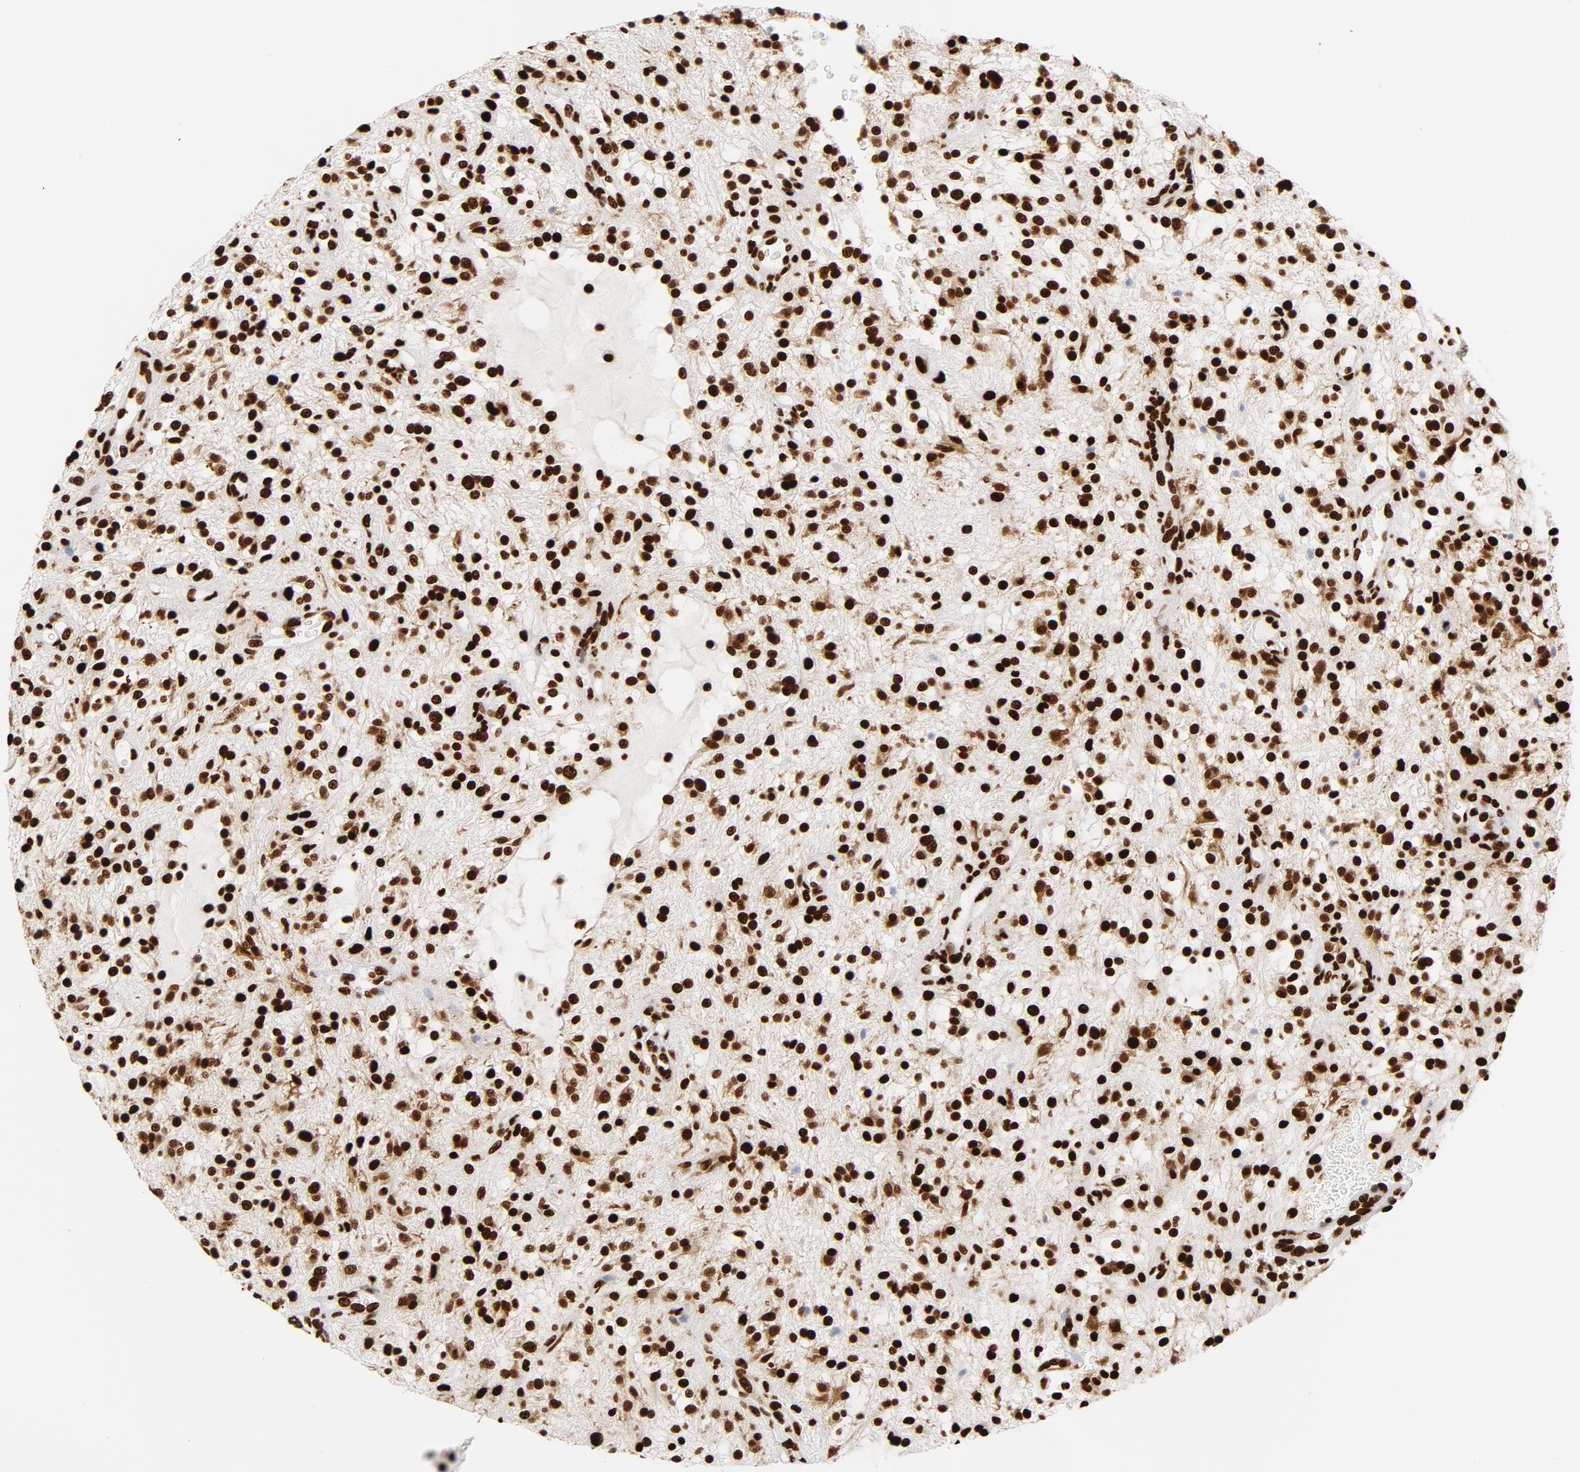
{"staining": {"intensity": "strong", "quantity": ">75%", "location": "nuclear"}, "tissue": "glioma", "cell_type": "Tumor cells", "image_type": "cancer", "snomed": [{"axis": "morphology", "description": "Glioma, malignant, NOS"}, {"axis": "topography", "description": "Cerebellum"}], "caption": "A high amount of strong nuclear positivity is seen in approximately >75% of tumor cells in malignant glioma tissue. (DAB IHC, brown staining for protein, blue staining for nuclei).", "gene": "XRCC6", "patient": {"sex": "female", "age": 10}}